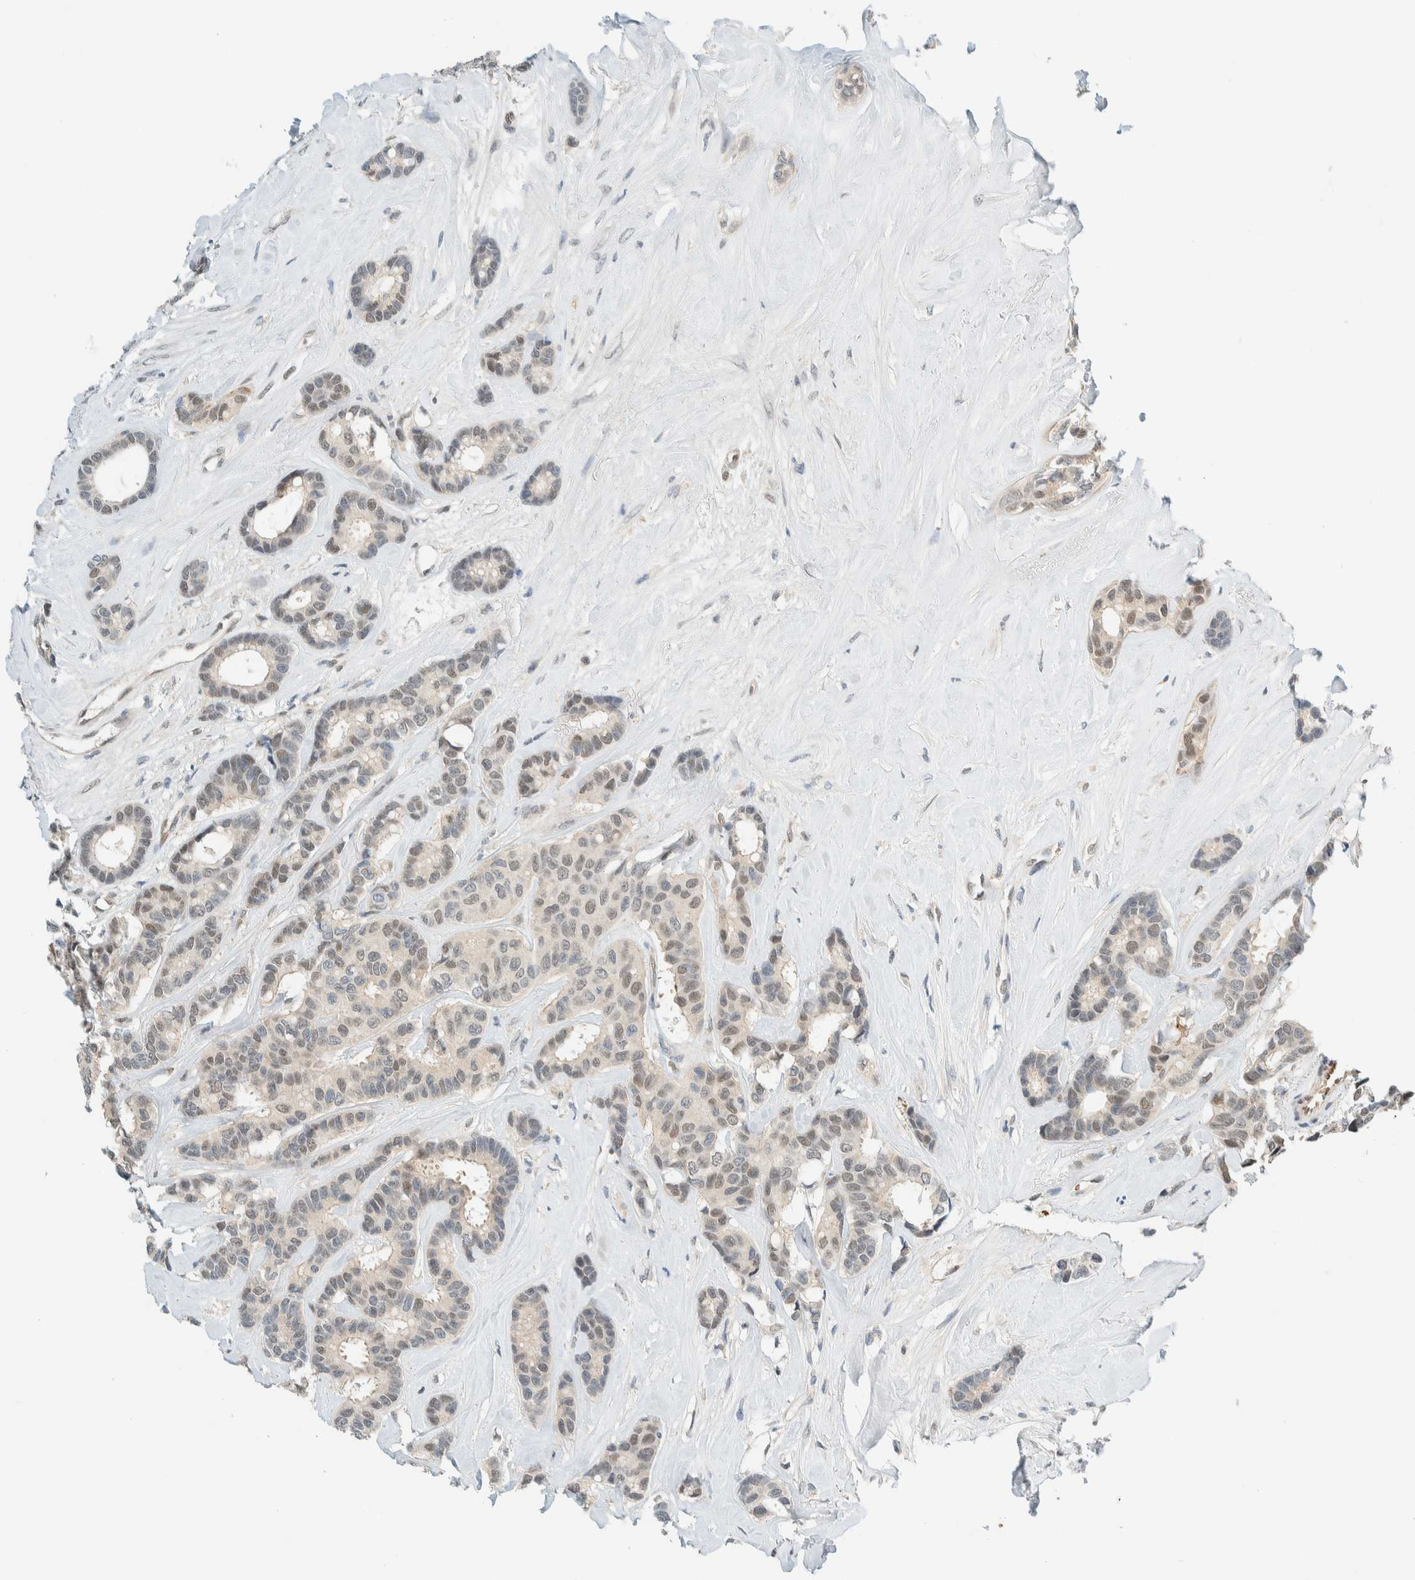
{"staining": {"intensity": "weak", "quantity": "25%-75%", "location": "nuclear"}, "tissue": "breast cancer", "cell_type": "Tumor cells", "image_type": "cancer", "snomed": [{"axis": "morphology", "description": "Duct carcinoma"}, {"axis": "topography", "description": "Breast"}], "caption": "Breast cancer tissue shows weak nuclear positivity in about 25%-75% of tumor cells", "gene": "TSTD2", "patient": {"sex": "female", "age": 87}}